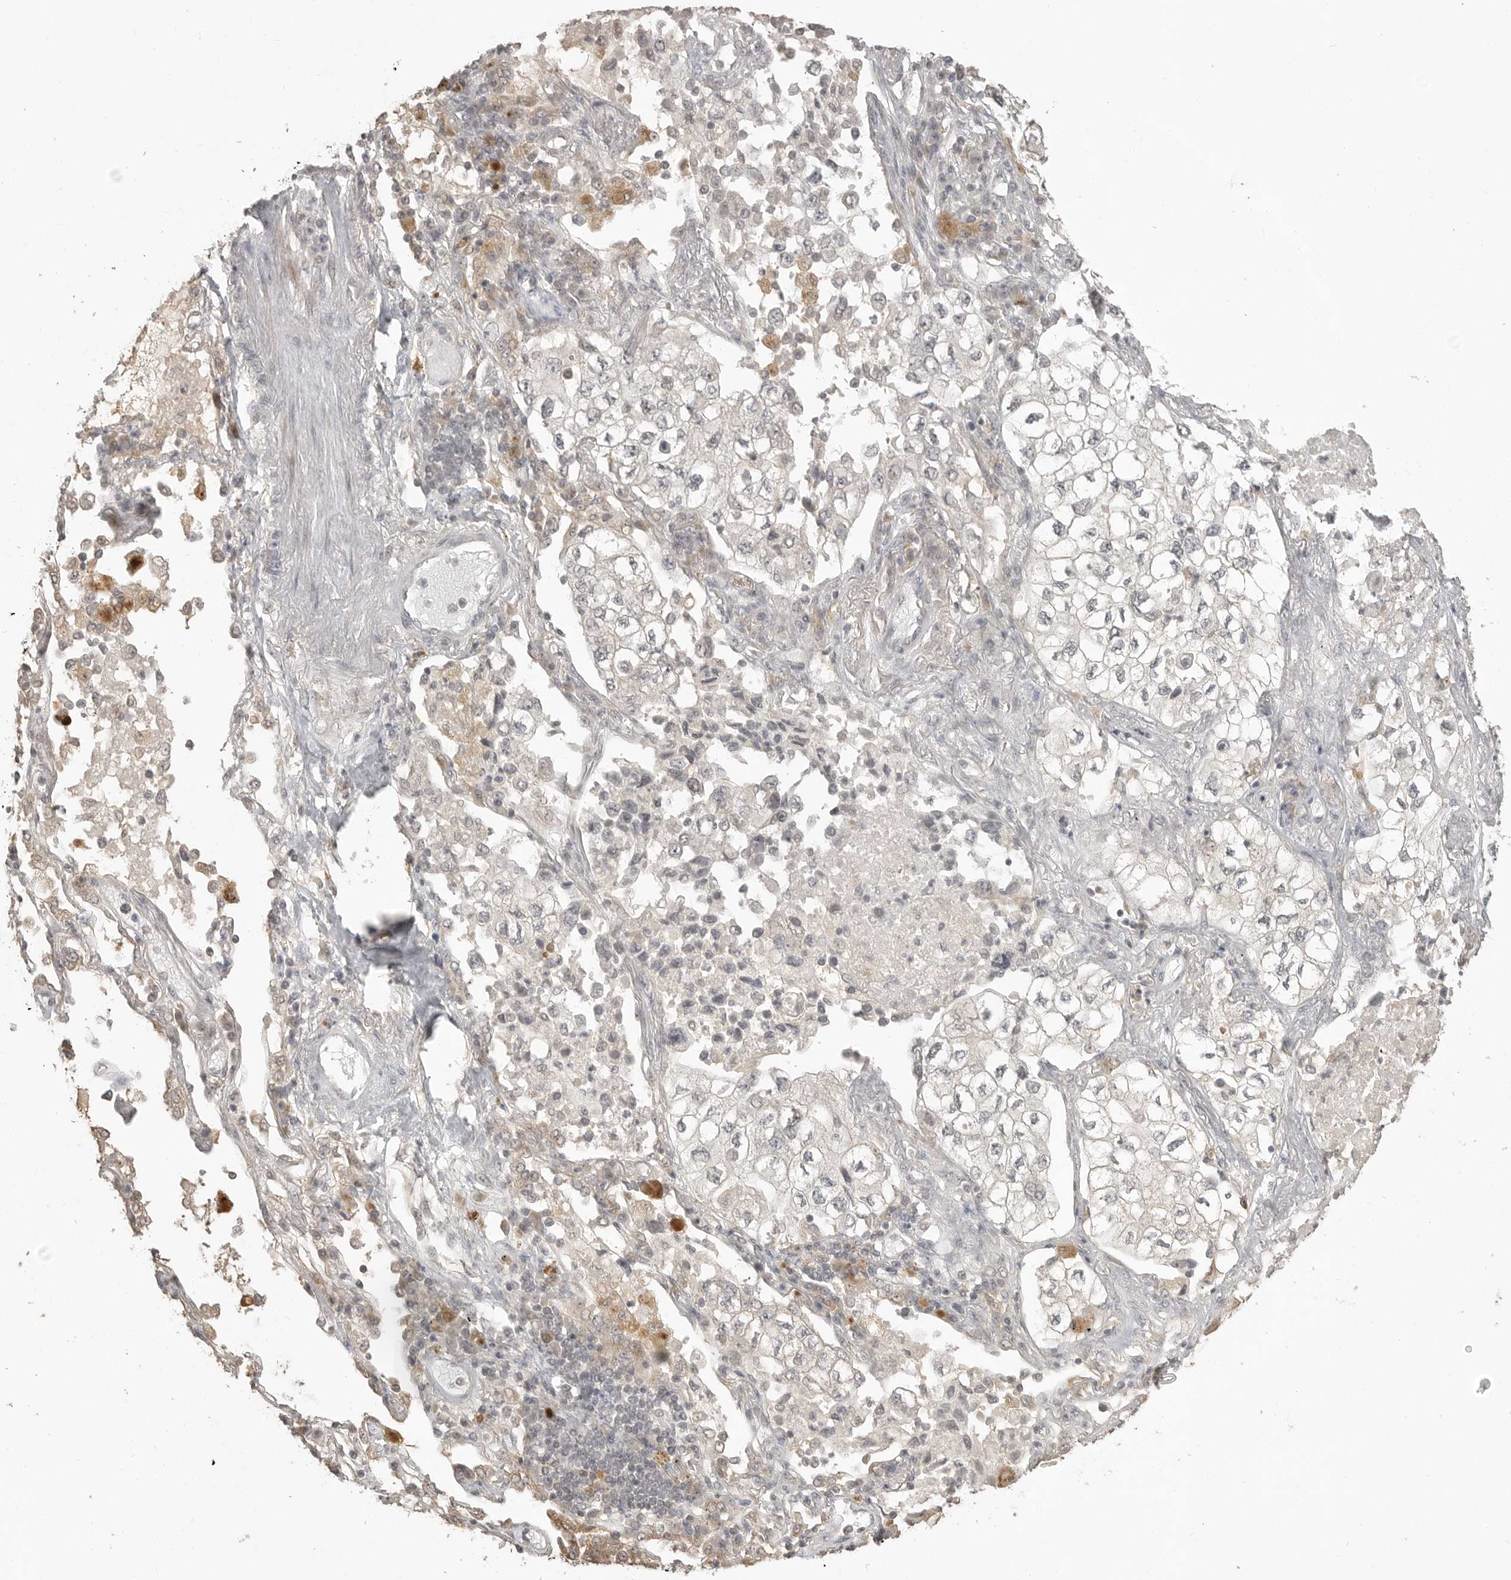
{"staining": {"intensity": "negative", "quantity": "none", "location": "none"}, "tissue": "lung cancer", "cell_type": "Tumor cells", "image_type": "cancer", "snomed": [{"axis": "morphology", "description": "Adenocarcinoma, NOS"}, {"axis": "topography", "description": "Lung"}], "caption": "Tumor cells show no significant positivity in adenocarcinoma (lung).", "gene": "SMG8", "patient": {"sex": "male", "age": 63}}